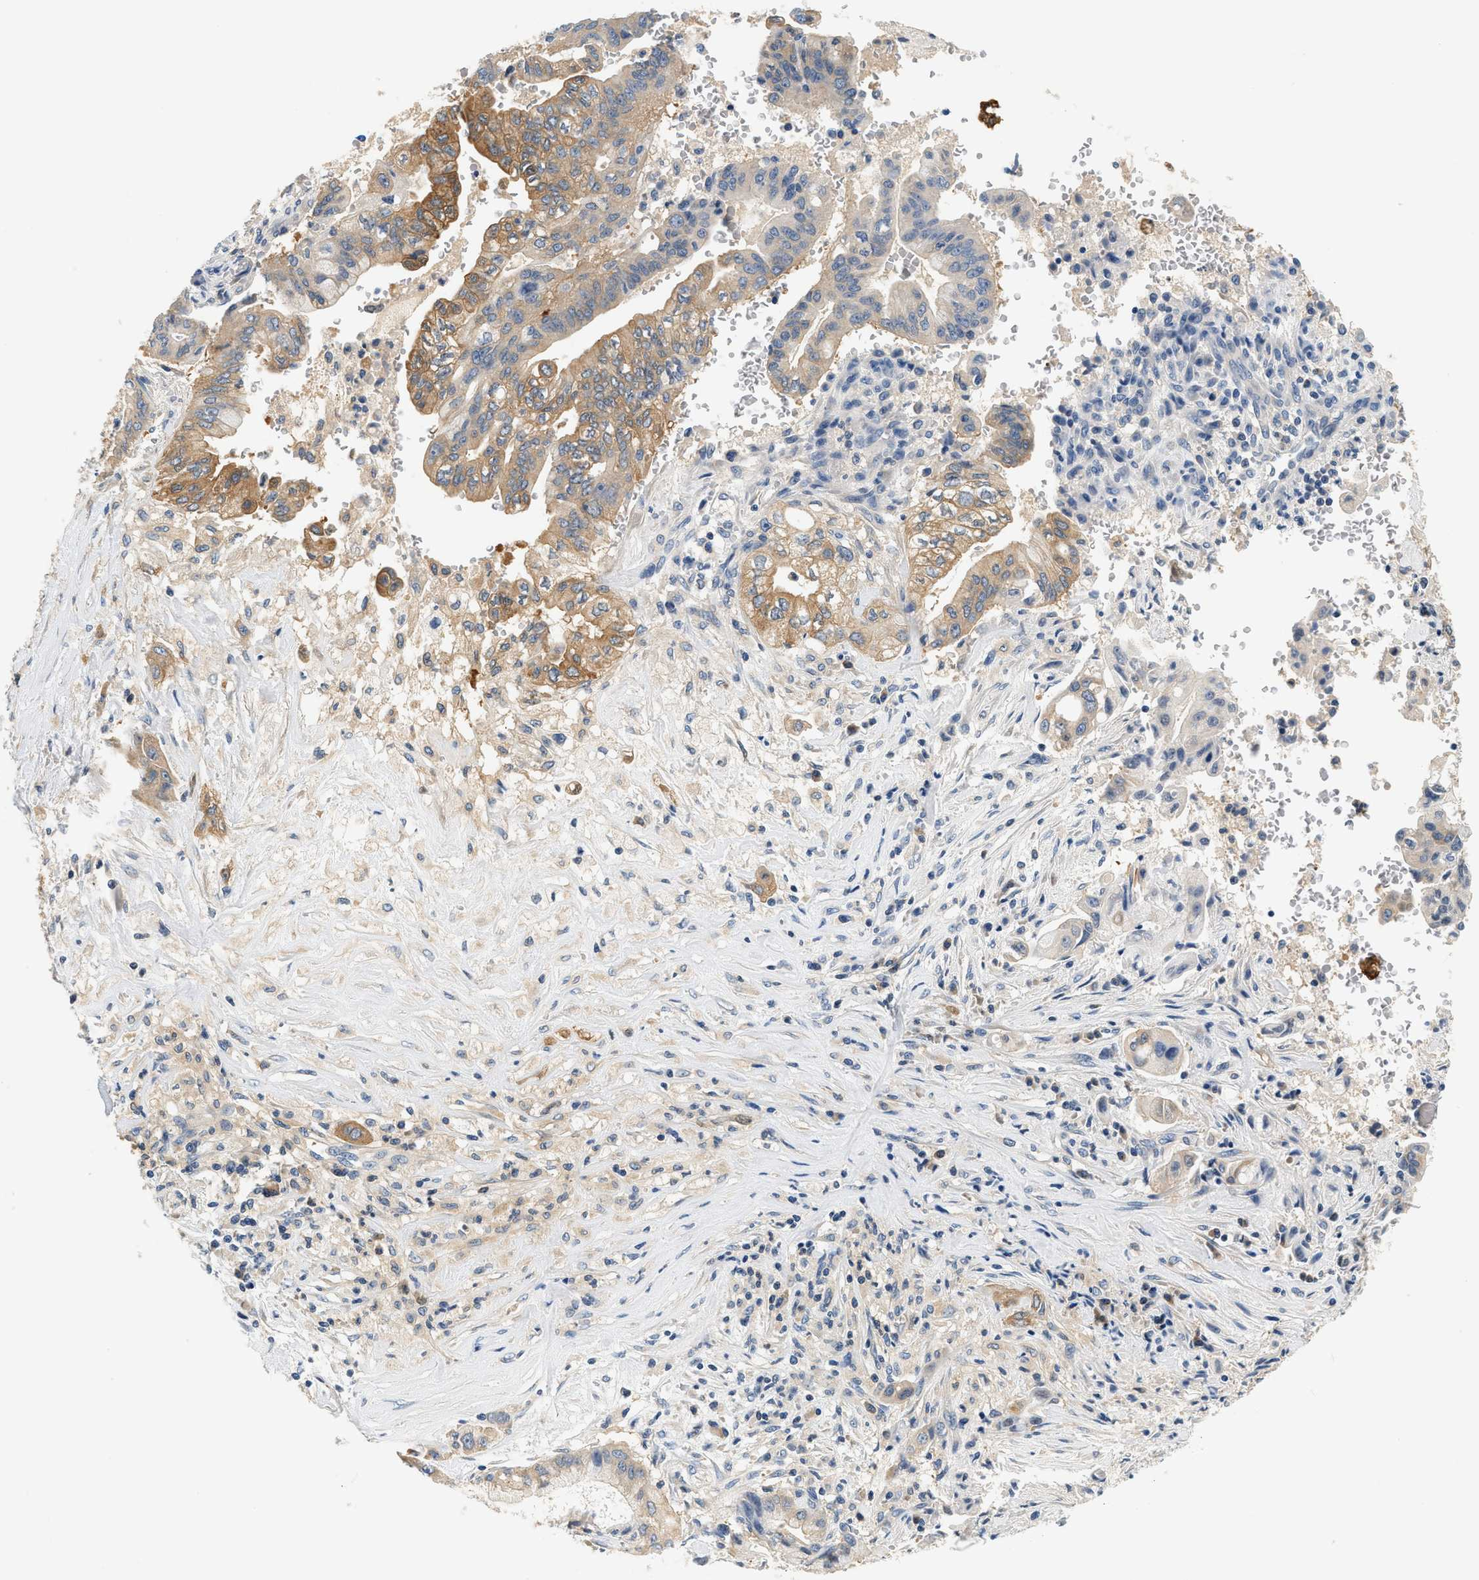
{"staining": {"intensity": "moderate", "quantity": ">75%", "location": "cytoplasmic/membranous"}, "tissue": "pancreatic cancer", "cell_type": "Tumor cells", "image_type": "cancer", "snomed": [{"axis": "morphology", "description": "Adenocarcinoma, NOS"}, {"axis": "topography", "description": "Pancreas"}], "caption": "Pancreatic cancer tissue demonstrates moderate cytoplasmic/membranous expression in approximately >75% of tumor cells, visualized by immunohistochemistry.", "gene": "SLC35E1", "patient": {"sex": "female", "age": 73}}